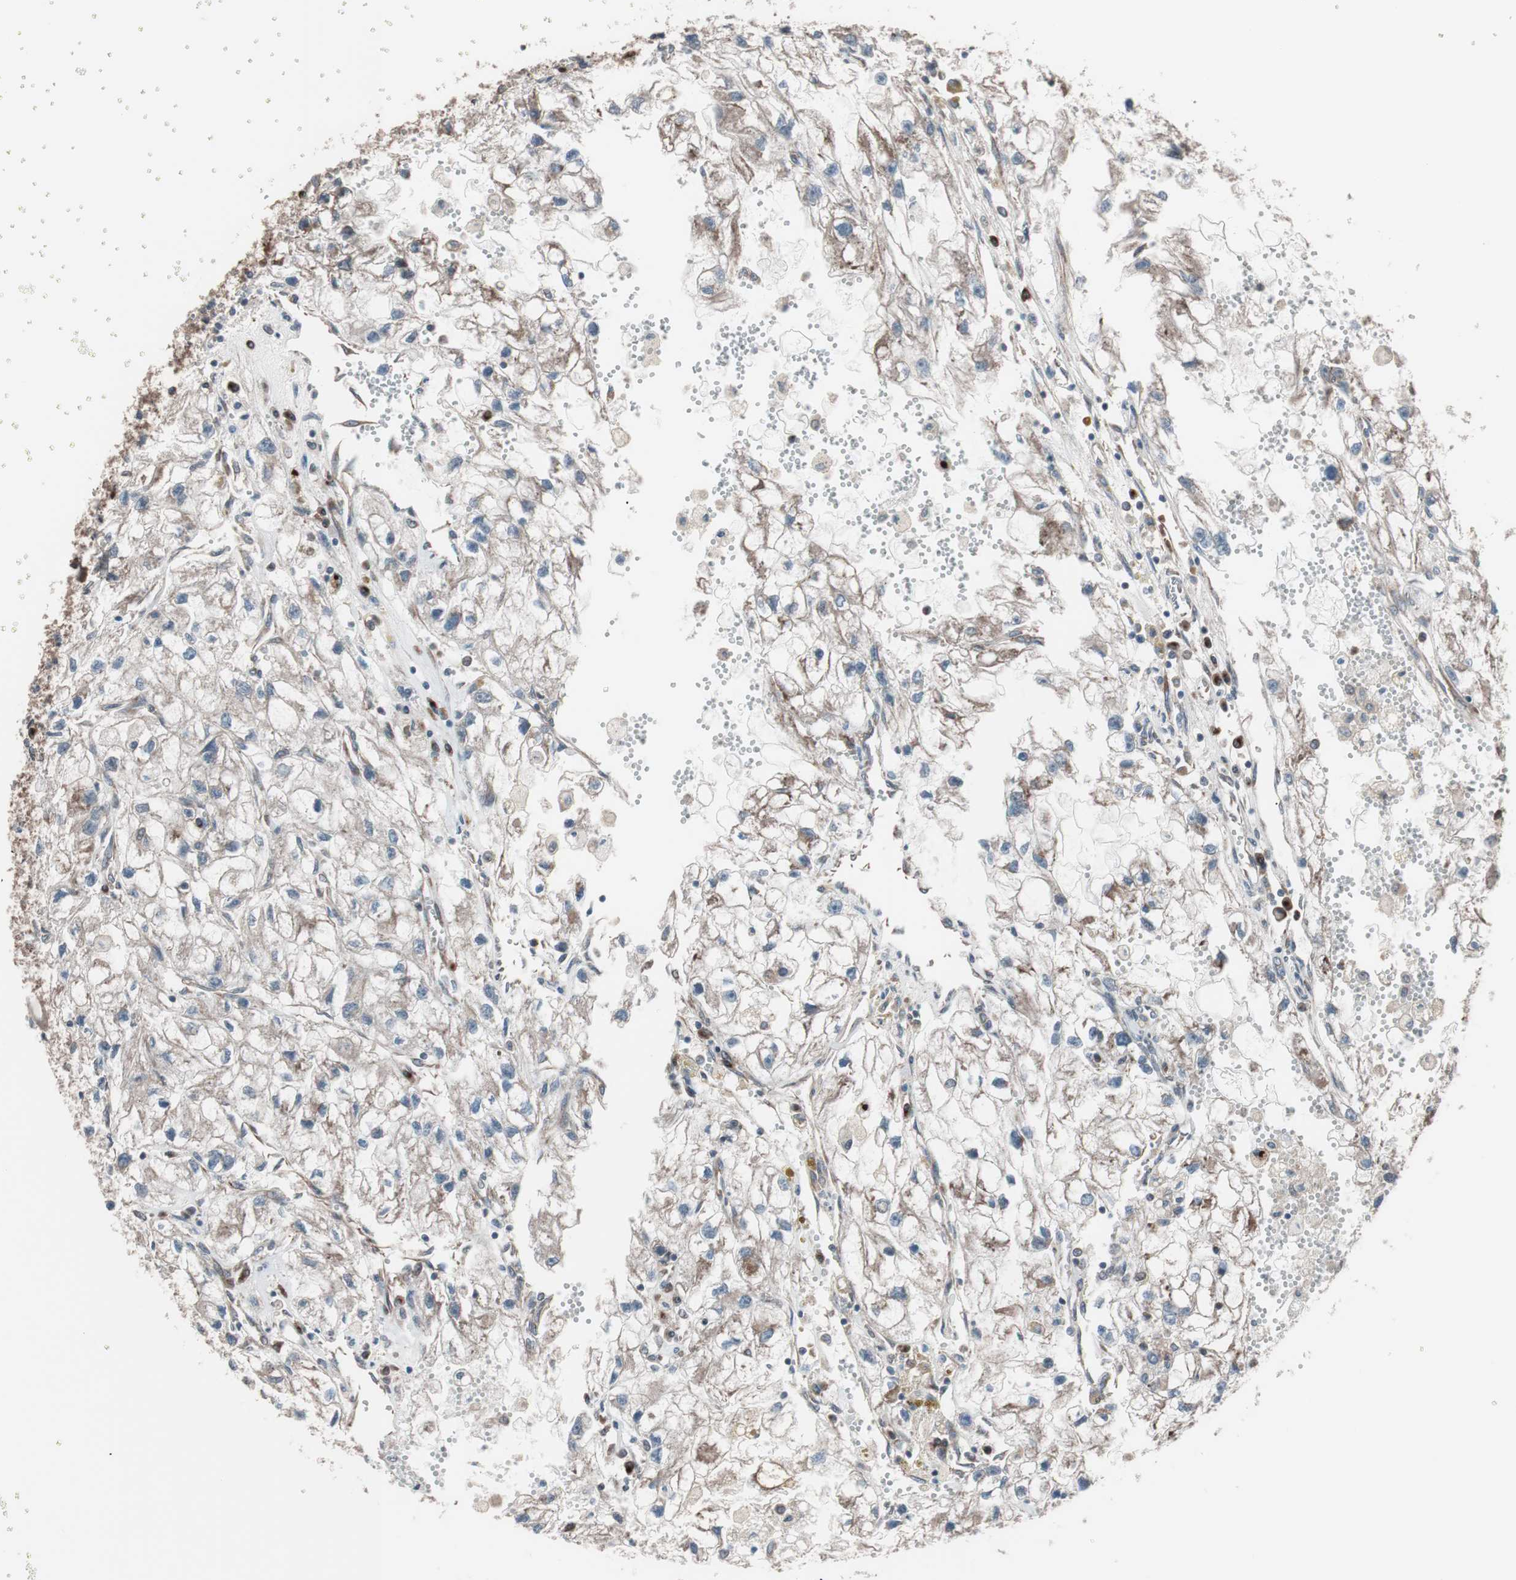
{"staining": {"intensity": "weak", "quantity": "25%-75%", "location": "cytoplasmic/membranous"}, "tissue": "renal cancer", "cell_type": "Tumor cells", "image_type": "cancer", "snomed": [{"axis": "morphology", "description": "Adenocarcinoma, NOS"}, {"axis": "topography", "description": "Kidney"}], "caption": "Protein positivity by immunohistochemistry (IHC) shows weak cytoplasmic/membranous expression in about 25%-75% of tumor cells in renal adenocarcinoma.", "gene": "SEC31A", "patient": {"sex": "female", "age": 70}}